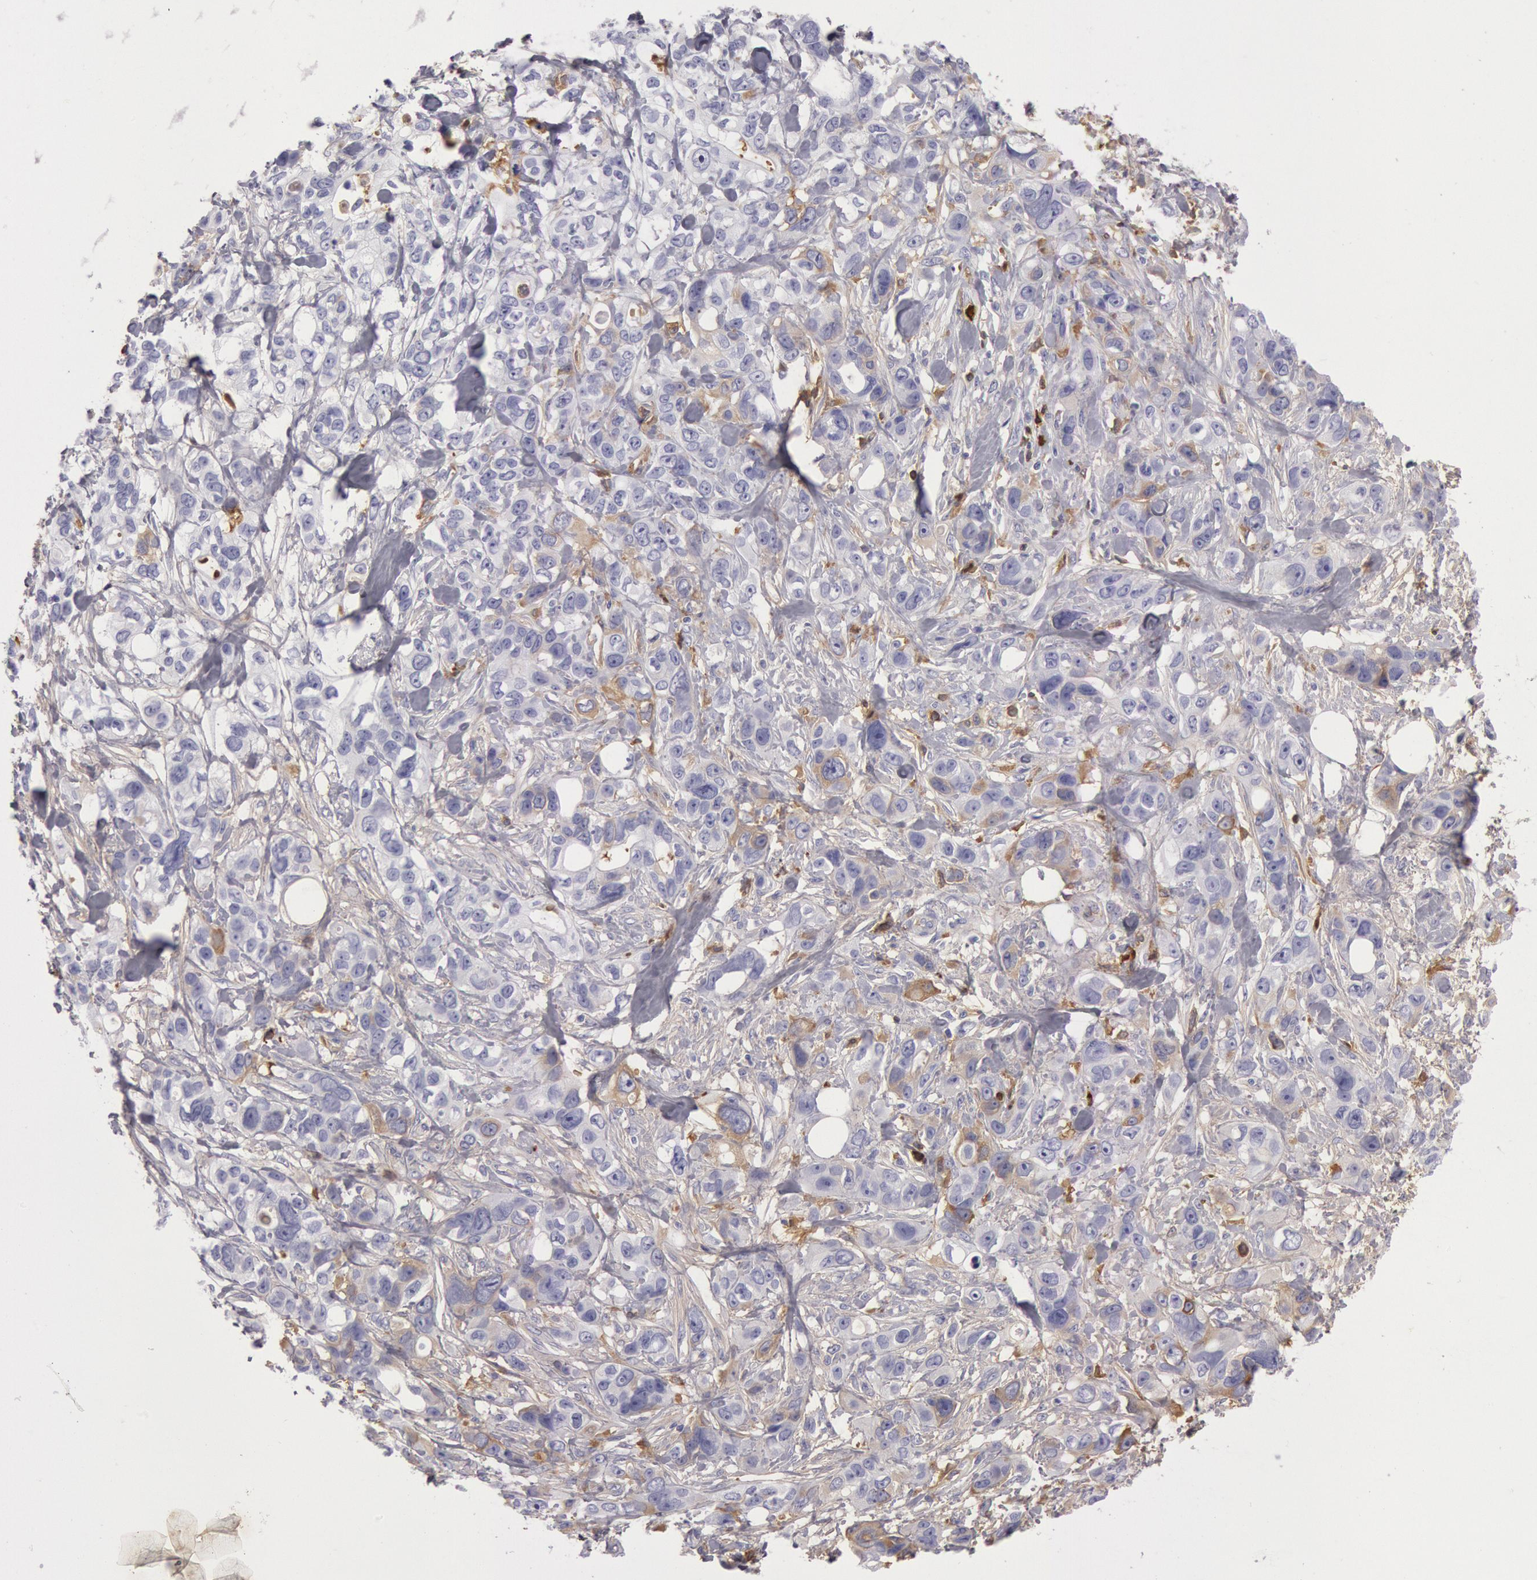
{"staining": {"intensity": "weak", "quantity": ">75%", "location": "cytoplasmic/membranous"}, "tissue": "stomach cancer", "cell_type": "Tumor cells", "image_type": "cancer", "snomed": [{"axis": "morphology", "description": "Adenocarcinoma, NOS"}, {"axis": "topography", "description": "Stomach, upper"}], "caption": "Immunohistochemistry micrograph of human adenocarcinoma (stomach) stained for a protein (brown), which reveals low levels of weak cytoplasmic/membranous expression in about >75% of tumor cells.", "gene": "IGHG1", "patient": {"sex": "male", "age": 47}}